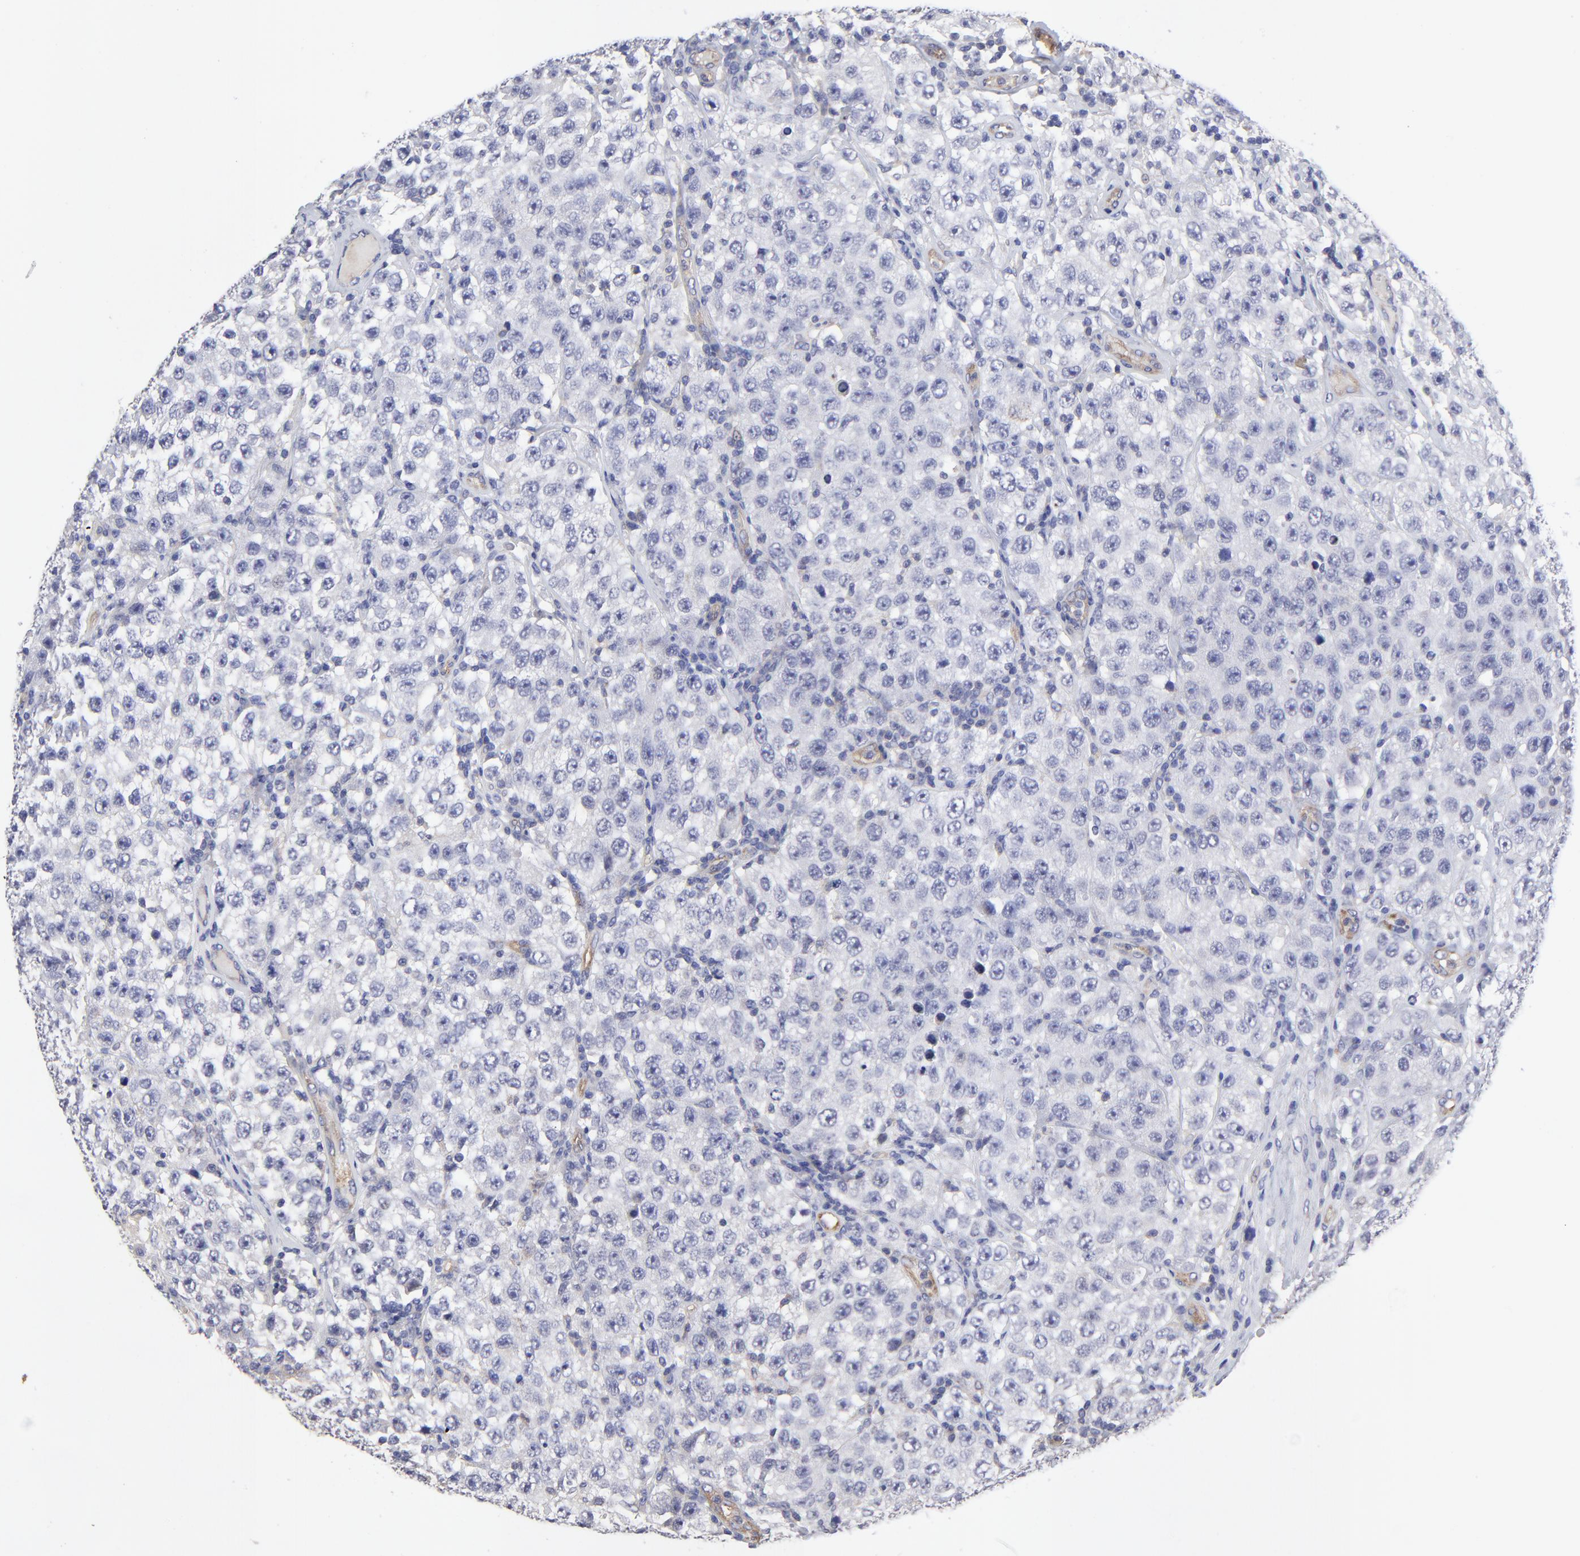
{"staining": {"intensity": "negative", "quantity": "none", "location": "none"}, "tissue": "testis cancer", "cell_type": "Tumor cells", "image_type": "cancer", "snomed": [{"axis": "morphology", "description": "Seminoma, NOS"}, {"axis": "topography", "description": "Testis"}], "caption": "DAB immunohistochemical staining of human seminoma (testis) reveals no significant staining in tumor cells.", "gene": "SULF2", "patient": {"sex": "male", "age": 52}}